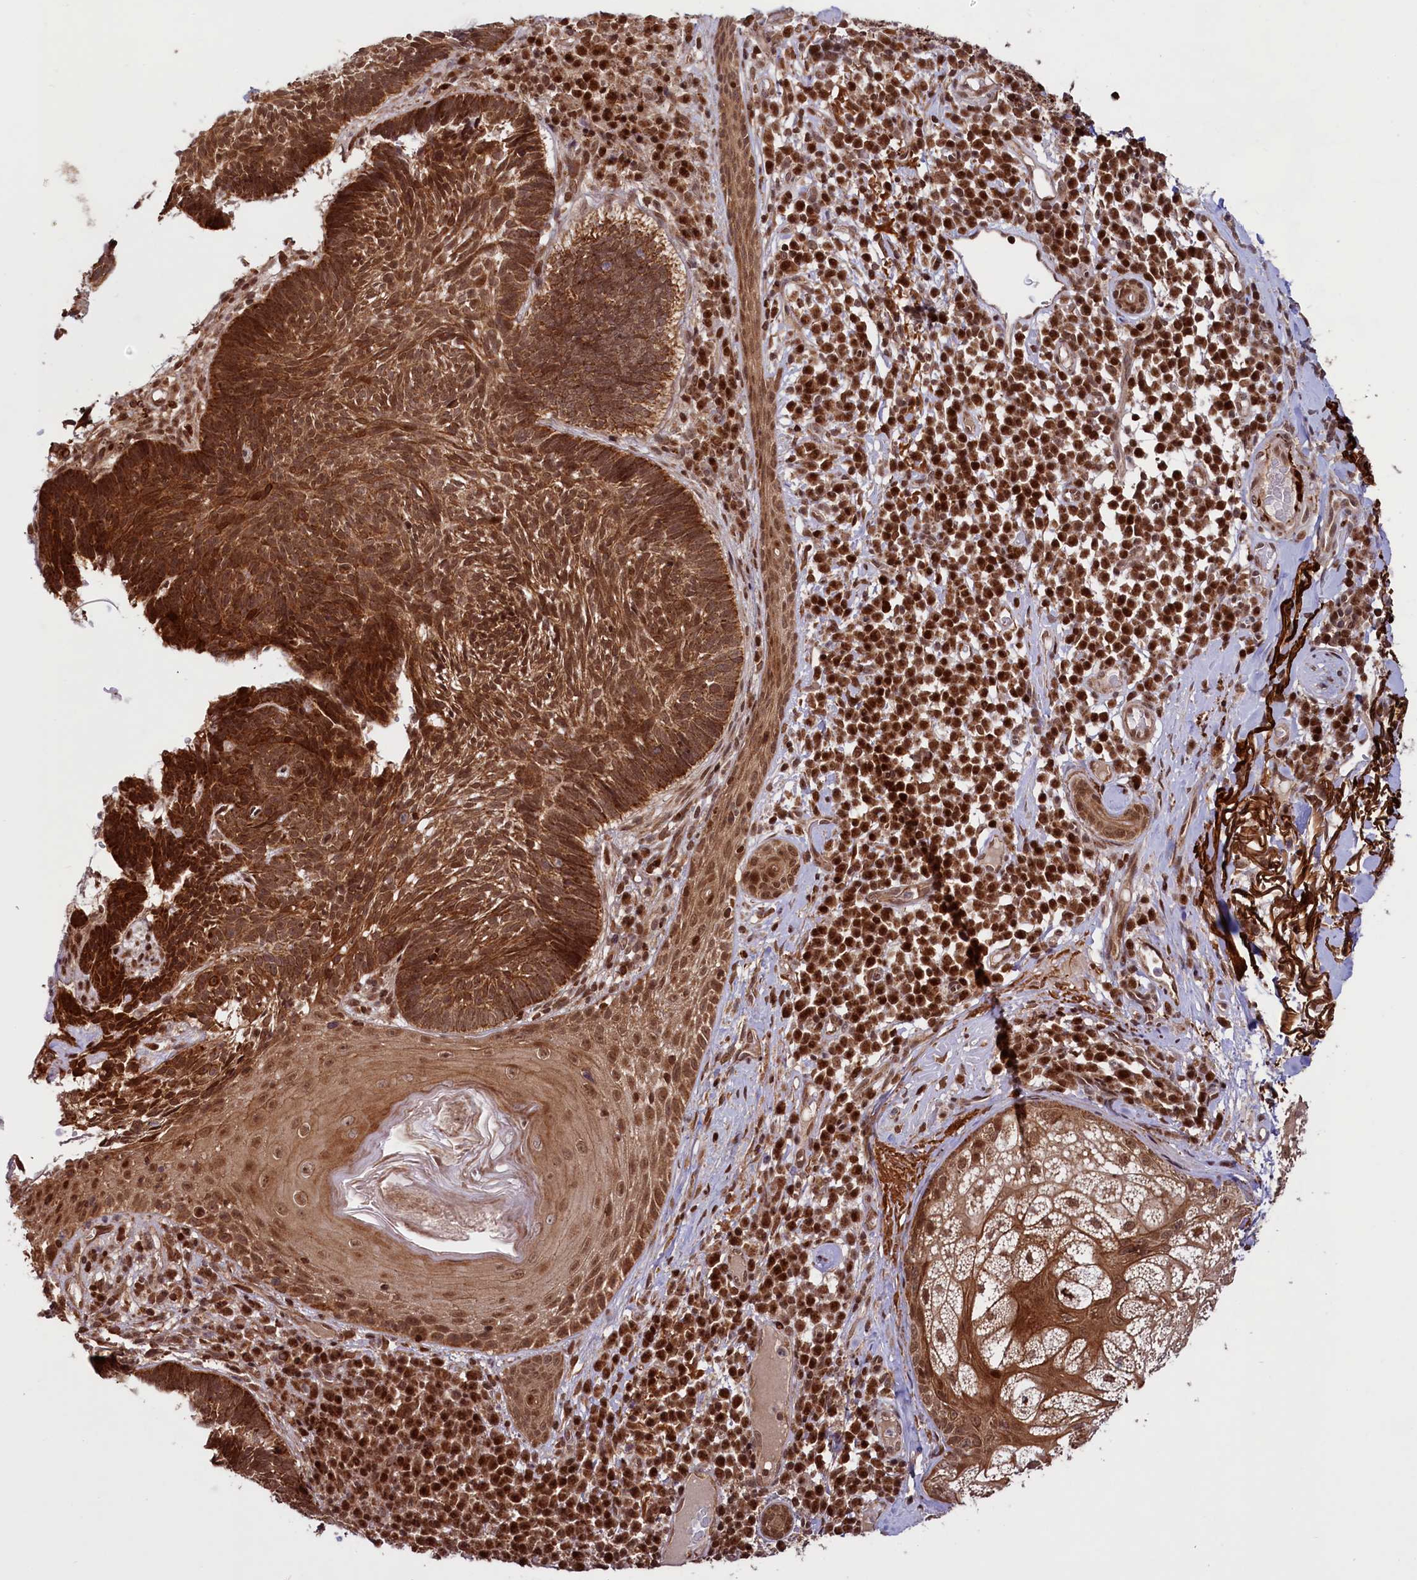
{"staining": {"intensity": "strong", "quantity": ">75%", "location": "cytoplasmic/membranous,nuclear"}, "tissue": "skin cancer", "cell_type": "Tumor cells", "image_type": "cancer", "snomed": [{"axis": "morphology", "description": "Basal cell carcinoma"}, {"axis": "topography", "description": "Skin"}], "caption": "Human basal cell carcinoma (skin) stained with a brown dye shows strong cytoplasmic/membranous and nuclear positive positivity in approximately >75% of tumor cells.", "gene": "PHC3", "patient": {"sex": "male", "age": 88}}